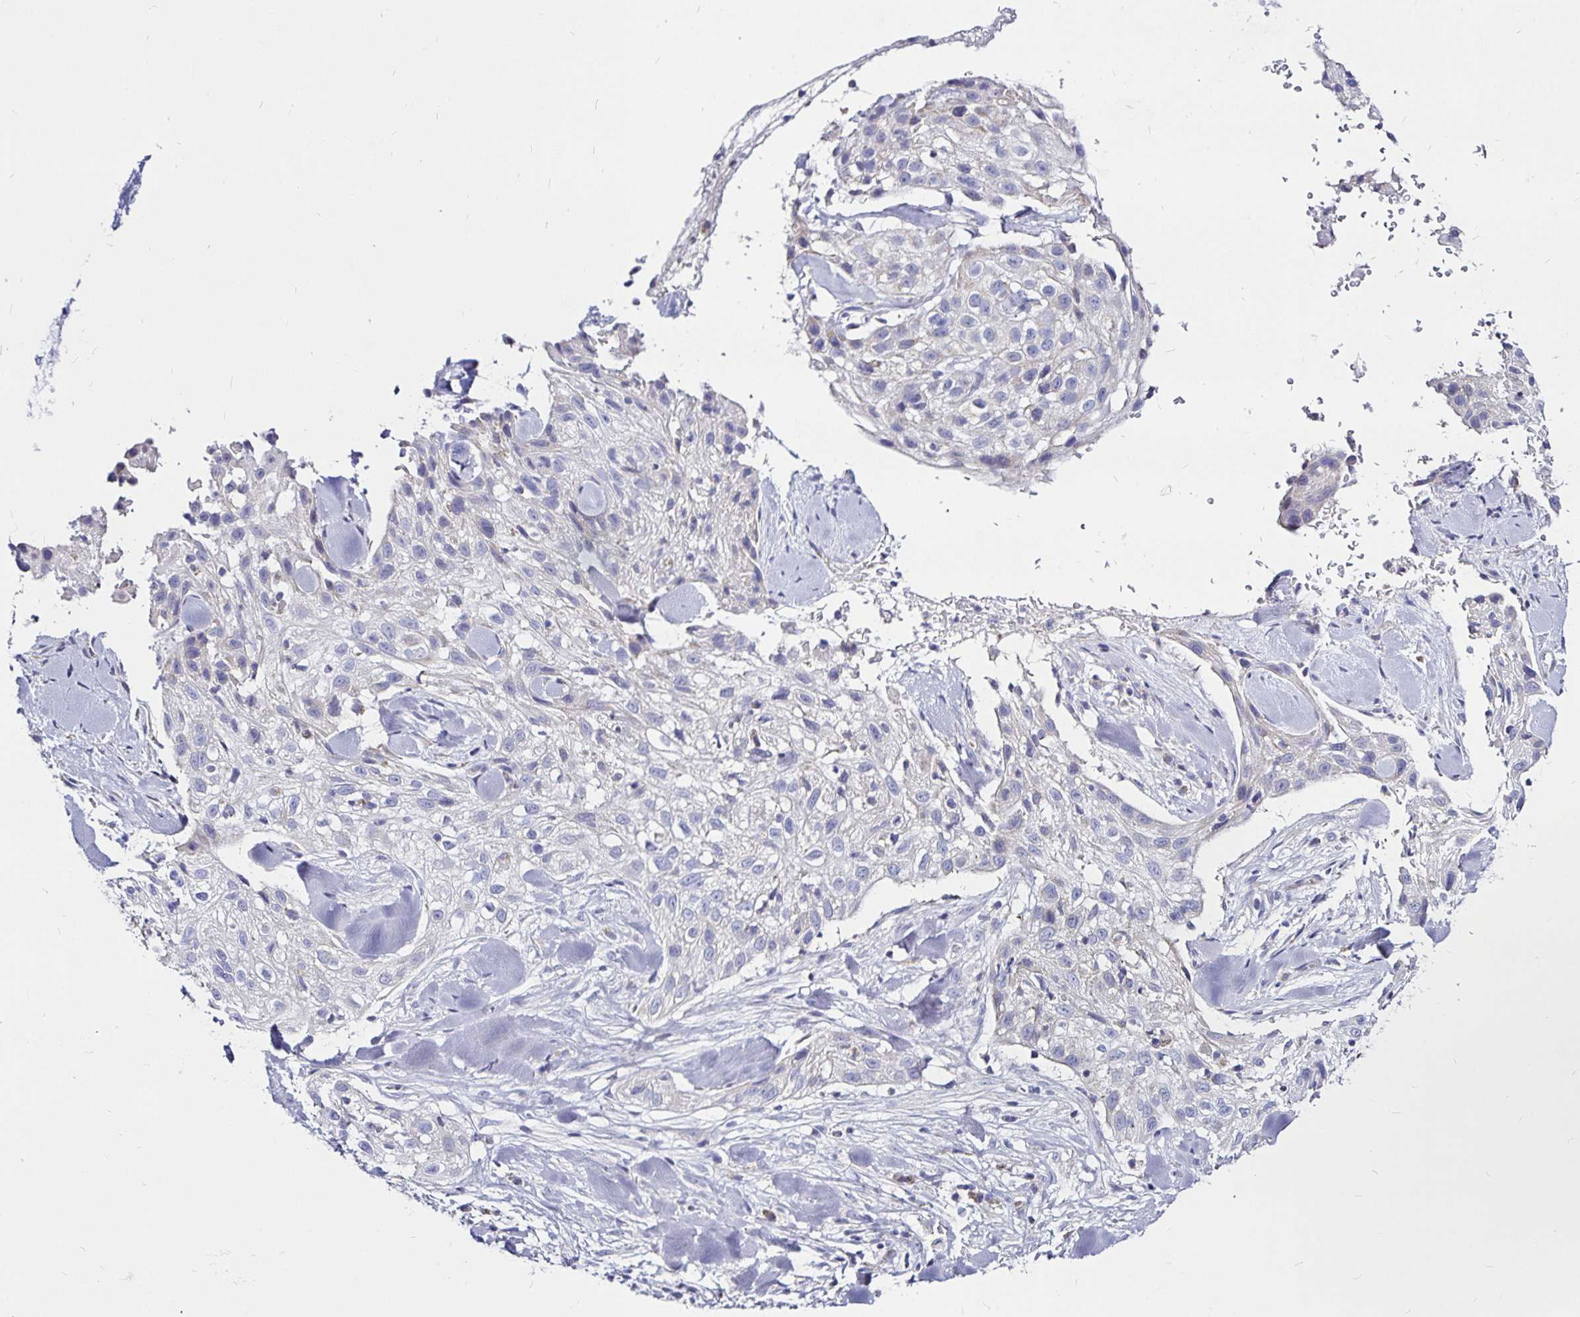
{"staining": {"intensity": "negative", "quantity": "none", "location": "none"}, "tissue": "skin cancer", "cell_type": "Tumor cells", "image_type": "cancer", "snomed": [{"axis": "morphology", "description": "Squamous cell carcinoma, NOS"}, {"axis": "topography", "description": "Skin"}], "caption": "High power microscopy image of an immunohistochemistry (IHC) micrograph of squamous cell carcinoma (skin), revealing no significant expression in tumor cells. (DAB IHC with hematoxylin counter stain).", "gene": "PGAM2", "patient": {"sex": "male", "age": 82}}